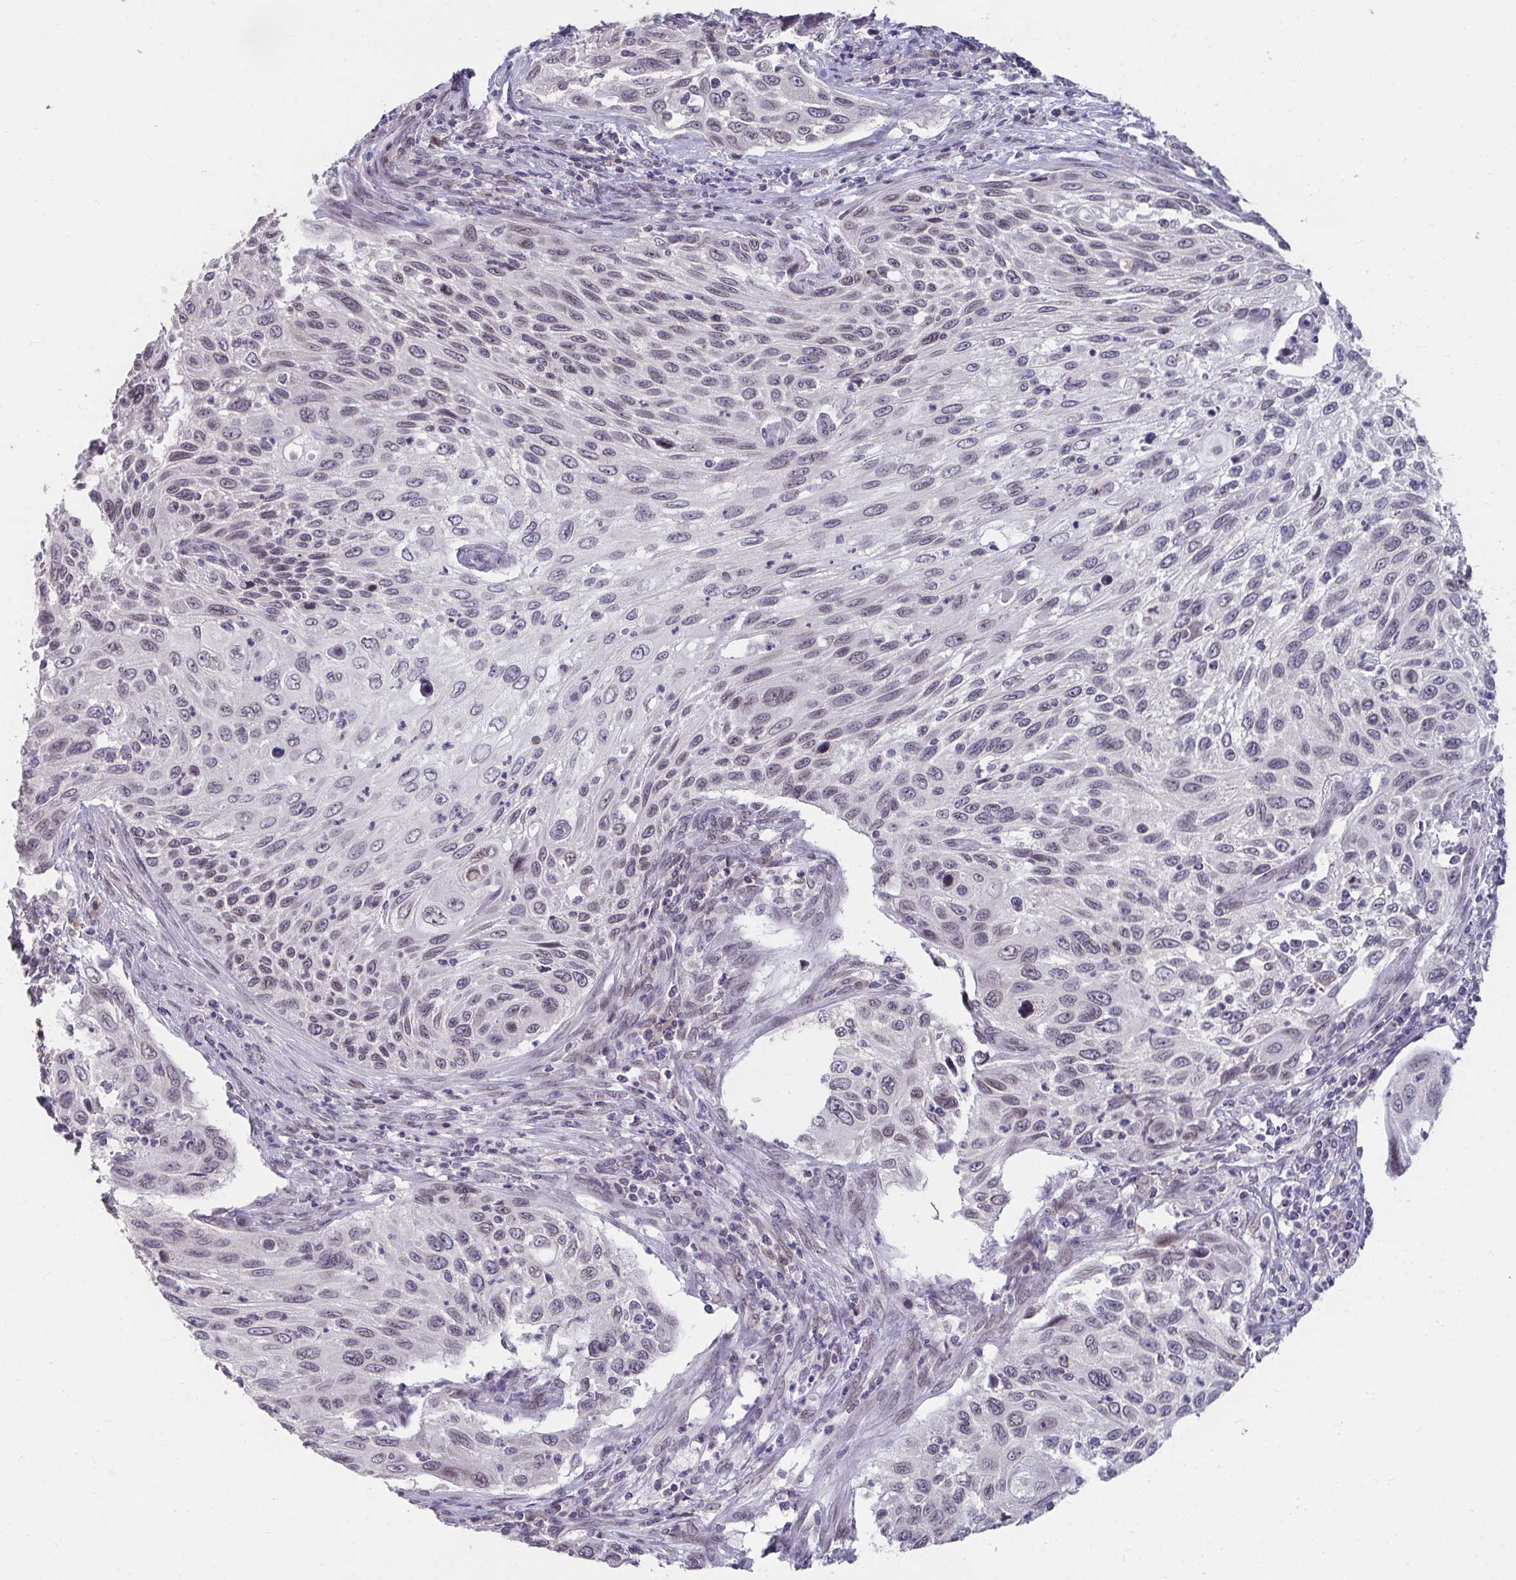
{"staining": {"intensity": "weak", "quantity": "<25%", "location": "nuclear"}, "tissue": "cervical cancer", "cell_type": "Tumor cells", "image_type": "cancer", "snomed": [{"axis": "morphology", "description": "Squamous cell carcinoma, NOS"}, {"axis": "topography", "description": "Cervix"}], "caption": "DAB immunohistochemical staining of human cervical squamous cell carcinoma reveals no significant positivity in tumor cells.", "gene": "NUP133", "patient": {"sex": "female", "age": 70}}